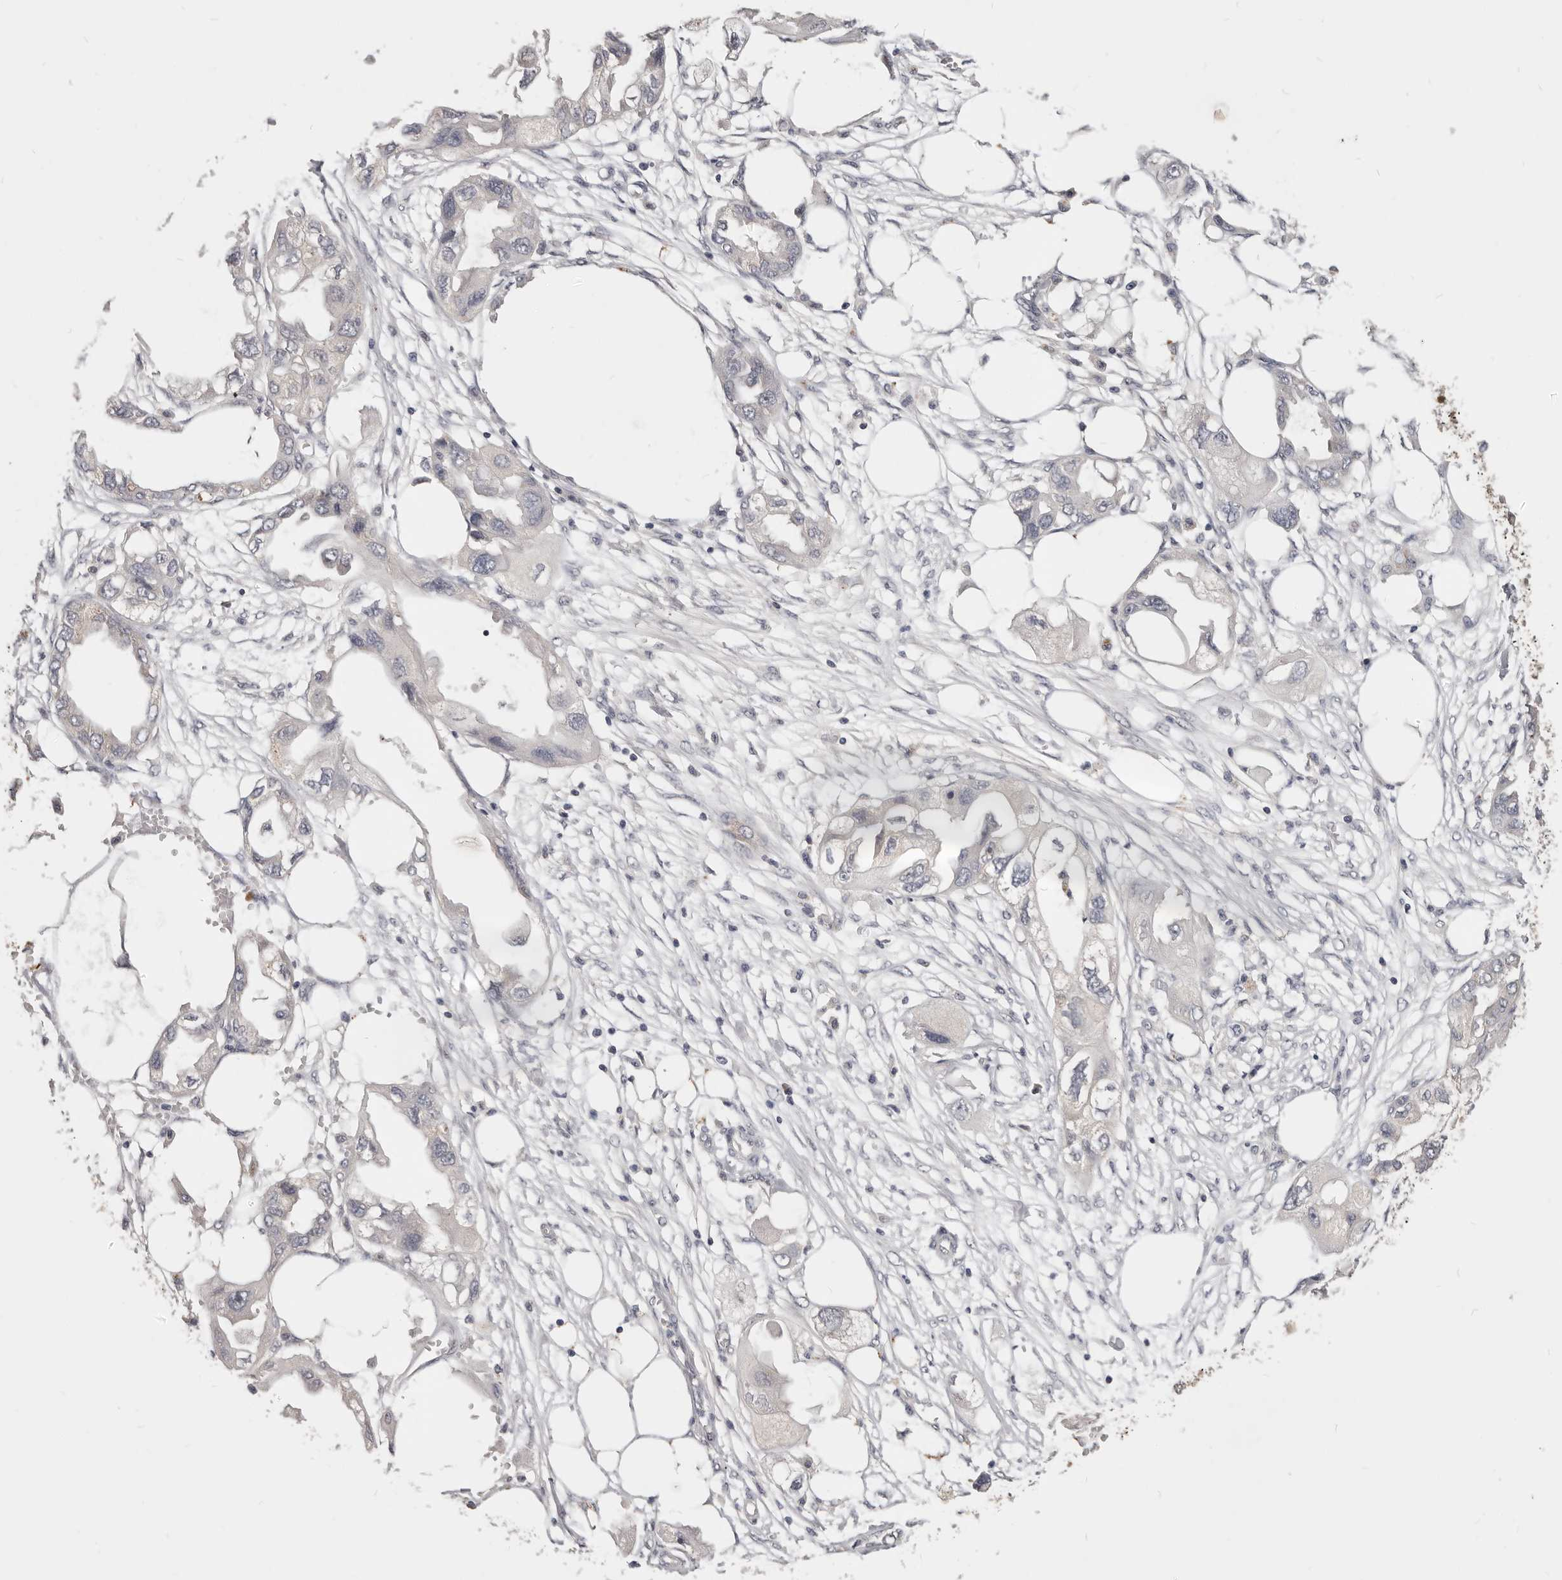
{"staining": {"intensity": "negative", "quantity": "none", "location": "none"}, "tissue": "endometrial cancer", "cell_type": "Tumor cells", "image_type": "cancer", "snomed": [{"axis": "morphology", "description": "Adenocarcinoma, NOS"}, {"axis": "morphology", "description": "Adenocarcinoma, metastatic, NOS"}, {"axis": "topography", "description": "Adipose tissue"}, {"axis": "topography", "description": "Endometrium"}], "caption": "Immunohistochemistry photomicrograph of neoplastic tissue: endometrial metastatic adenocarcinoma stained with DAB (3,3'-diaminobenzidine) reveals no significant protein expression in tumor cells. (DAB (3,3'-diaminobenzidine) IHC with hematoxylin counter stain).", "gene": "TSPAN13", "patient": {"sex": "female", "age": 67}}